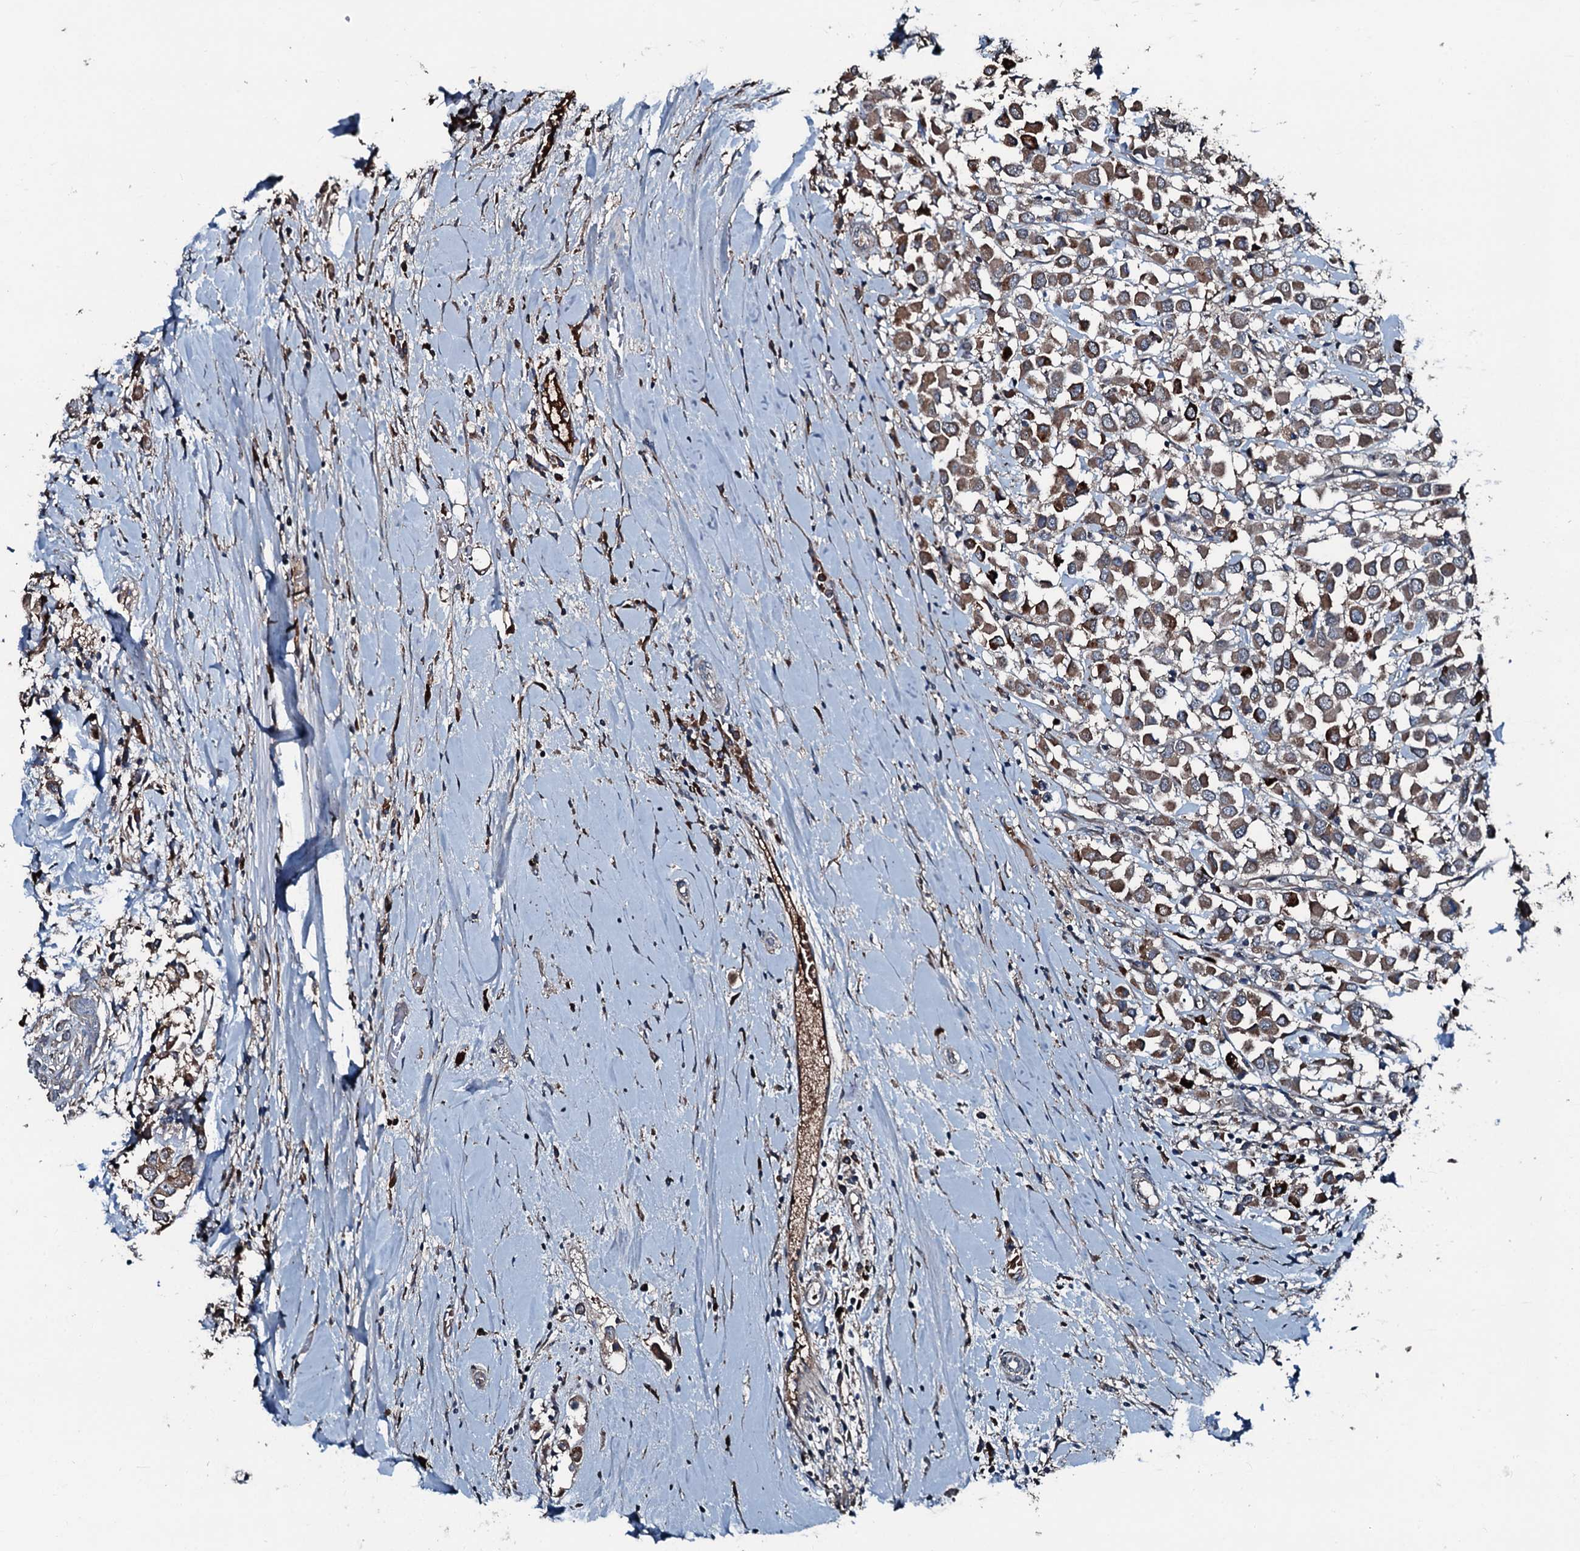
{"staining": {"intensity": "moderate", "quantity": ">75%", "location": "cytoplasmic/membranous"}, "tissue": "breast cancer", "cell_type": "Tumor cells", "image_type": "cancer", "snomed": [{"axis": "morphology", "description": "Duct carcinoma"}, {"axis": "topography", "description": "Breast"}], "caption": "Immunohistochemical staining of human breast cancer (intraductal carcinoma) displays moderate cytoplasmic/membranous protein staining in about >75% of tumor cells.", "gene": "AARS1", "patient": {"sex": "female", "age": 61}}